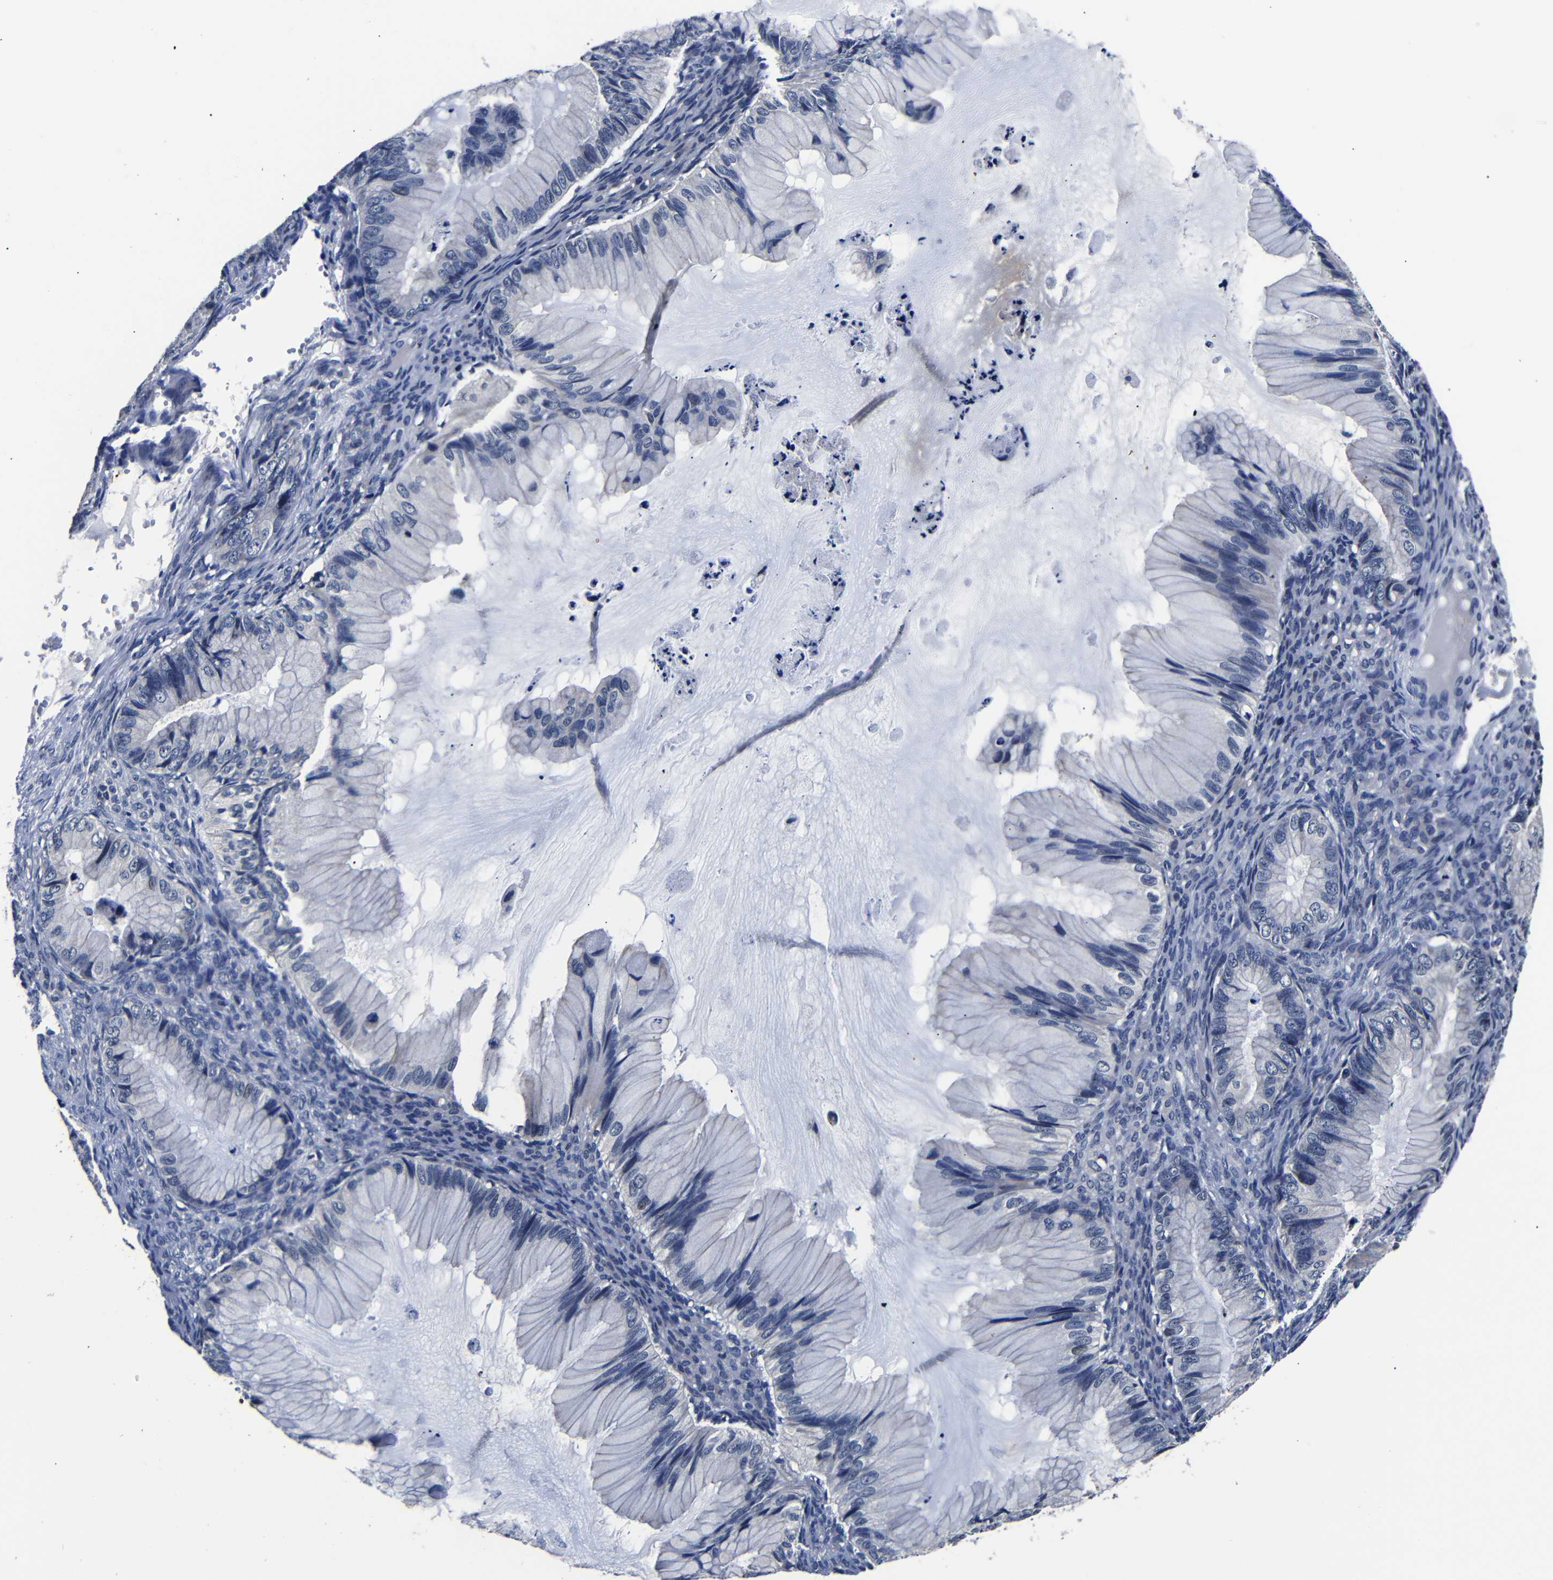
{"staining": {"intensity": "negative", "quantity": "none", "location": "none"}, "tissue": "ovarian cancer", "cell_type": "Tumor cells", "image_type": "cancer", "snomed": [{"axis": "morphology", "description": "Cystadenocarcinoma, mucinous, NOS"}, {"axis": "topography", "description": "Ovary"}], "caption": "Histopathology image shows no significant protein staining in tumor cells of ovarian mucinous cystadenocarcinoma.", "gene": "DEPP1", "patient": {"sex": "female", "age": 36}}